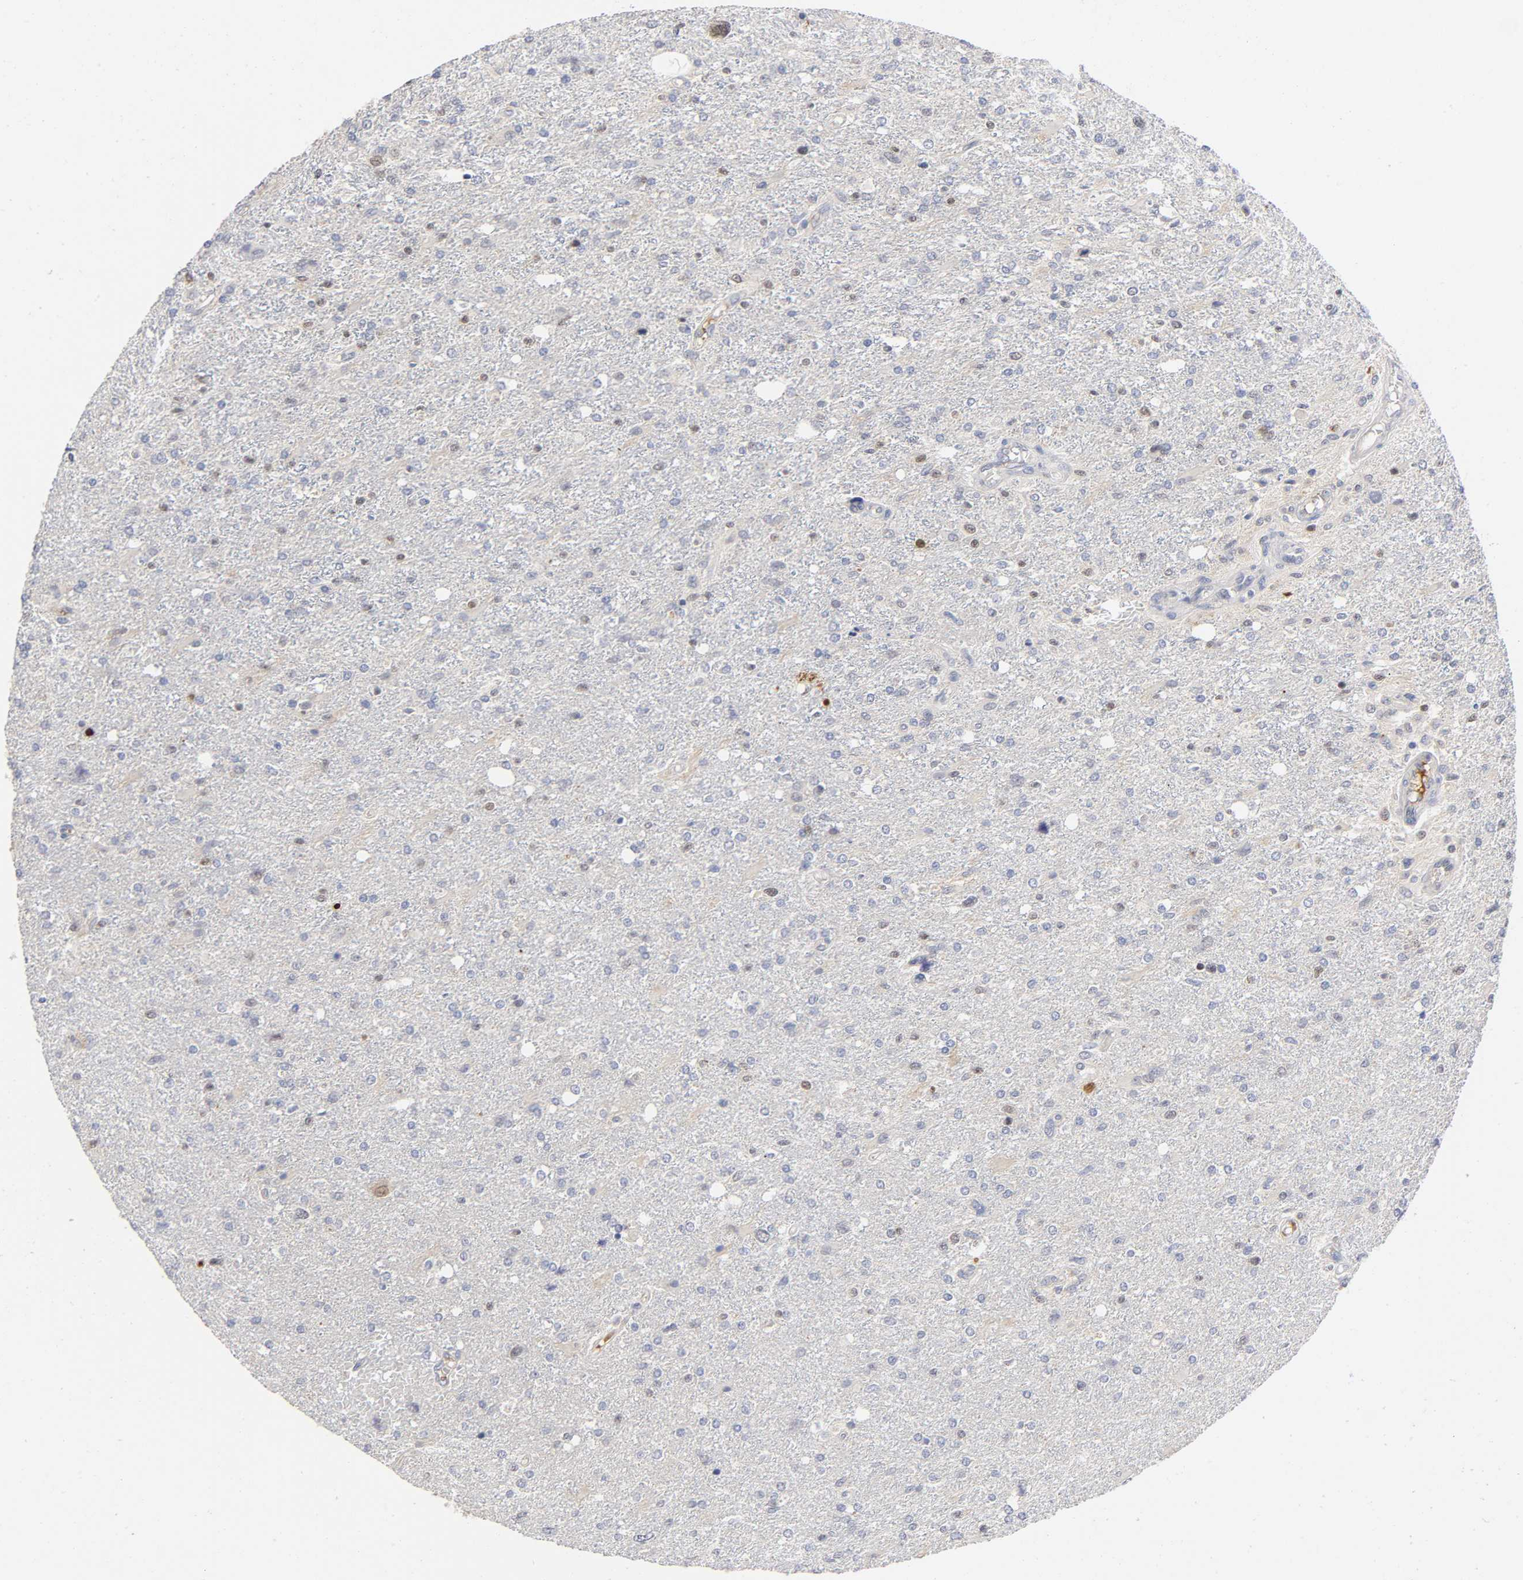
{"staining": {"intensity": "moderate", "quantity": "25%-75%", "location": "cytoplasmic/membranous,nuclear"}, "tissue": "glioma", "cell_type": "Tumor cells", "image_type": "cancer", "snomed": [{"axis": "morphology", "description": "Glioma, malignant, High grade"}, {"axis": "topography", "description": "Cerebral cortex"}], "caption": "Tumor cells display moderate cytoplasmic/membranous and nuclear positivity in about 25%-75% of cells in glioma.", "gene": "NOVA1", "patient": {"sex": "male", "age": 76}}